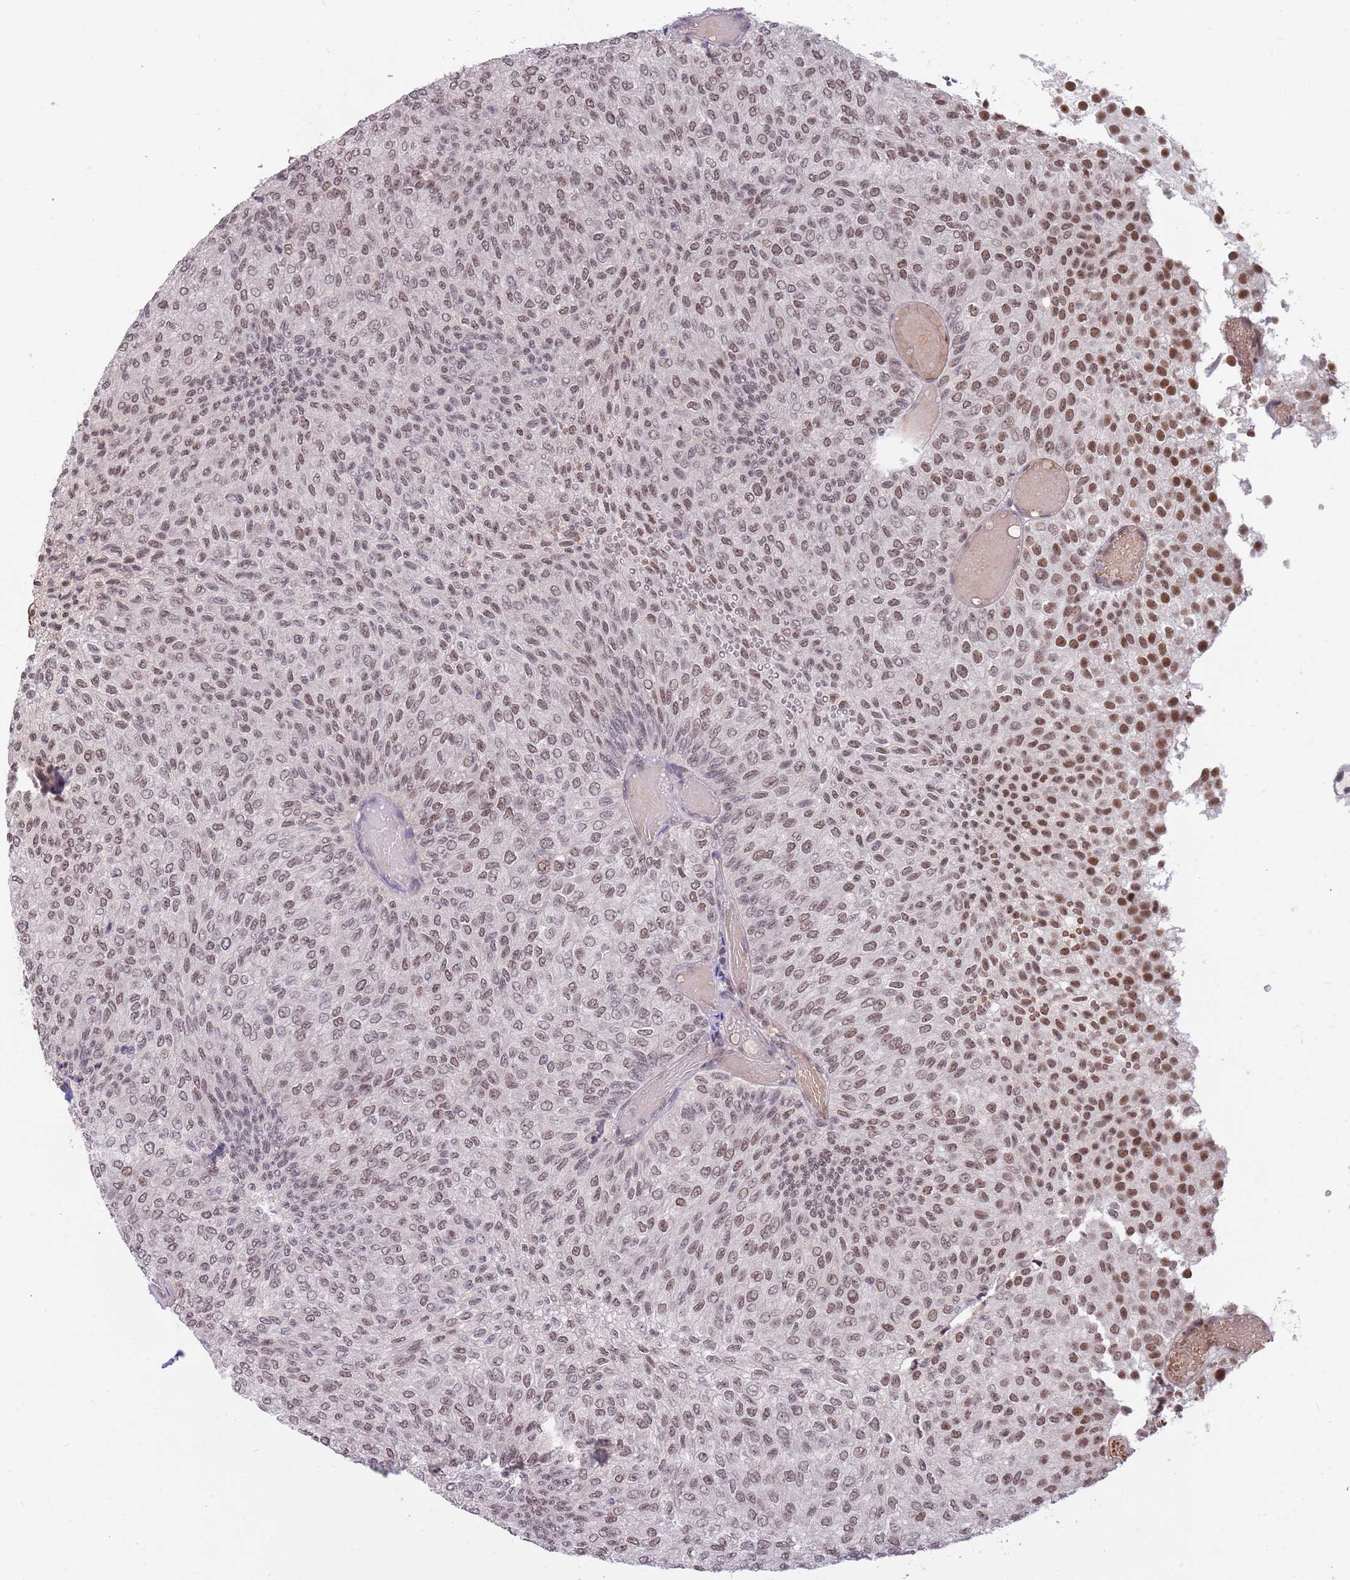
{"staining": {"intensity": "moderate", "quantity": ">75%", "location": "nuclear"}, "tissue": "urothelial cancer", "cell_type": "Tumor cells", "image_type": "cancer", "snomed": [{"axis": "morphology", "description": "Urothelial carcinoma, Low grade"}, {"axis": "topography", "description": "Urinary bladder"}], "caption": "Immunohistochemistry micrograph of human urothelial cancer stained for a protein (brown), which demonstrates medium levels of moderate nuclear positivity in approximately >75% of tumor cells.", "gene": "ZBTB7A", "patient": {"sex": "male", "age": 78}}